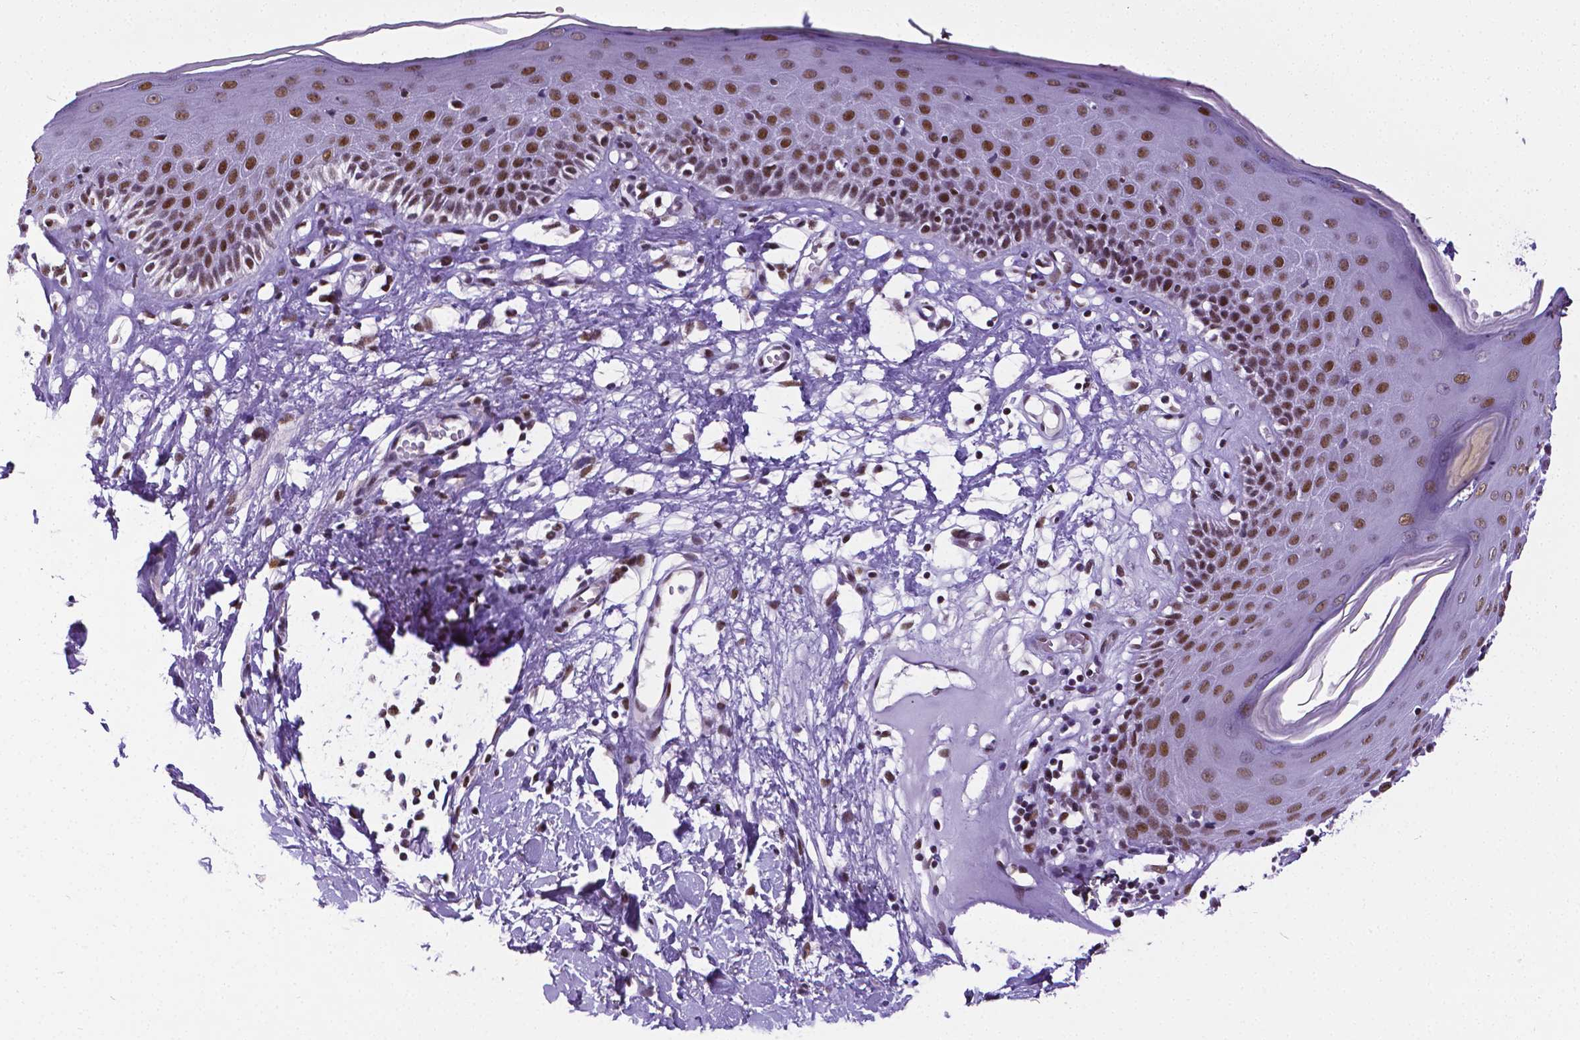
{"staining": {"intensity": "moderate", "quantity": ">75%", "location": "nuclear"}, "tissue": "skin", "cell_type": "Epidermal cells", "image_type": "normal", "snomed": [{"axis": "morphology", "description": "Normal tissue, NOS"}, {"axis": "topography", "description": "Vulva"}], "caption": "Approximately >75% of epidermal cells in normal human skin demonstrate moderate nuclear protein expression as visualized by brown immunohistochemical staining.", "gene": "REST", "patient": {"sex": "female", "age": 68}}